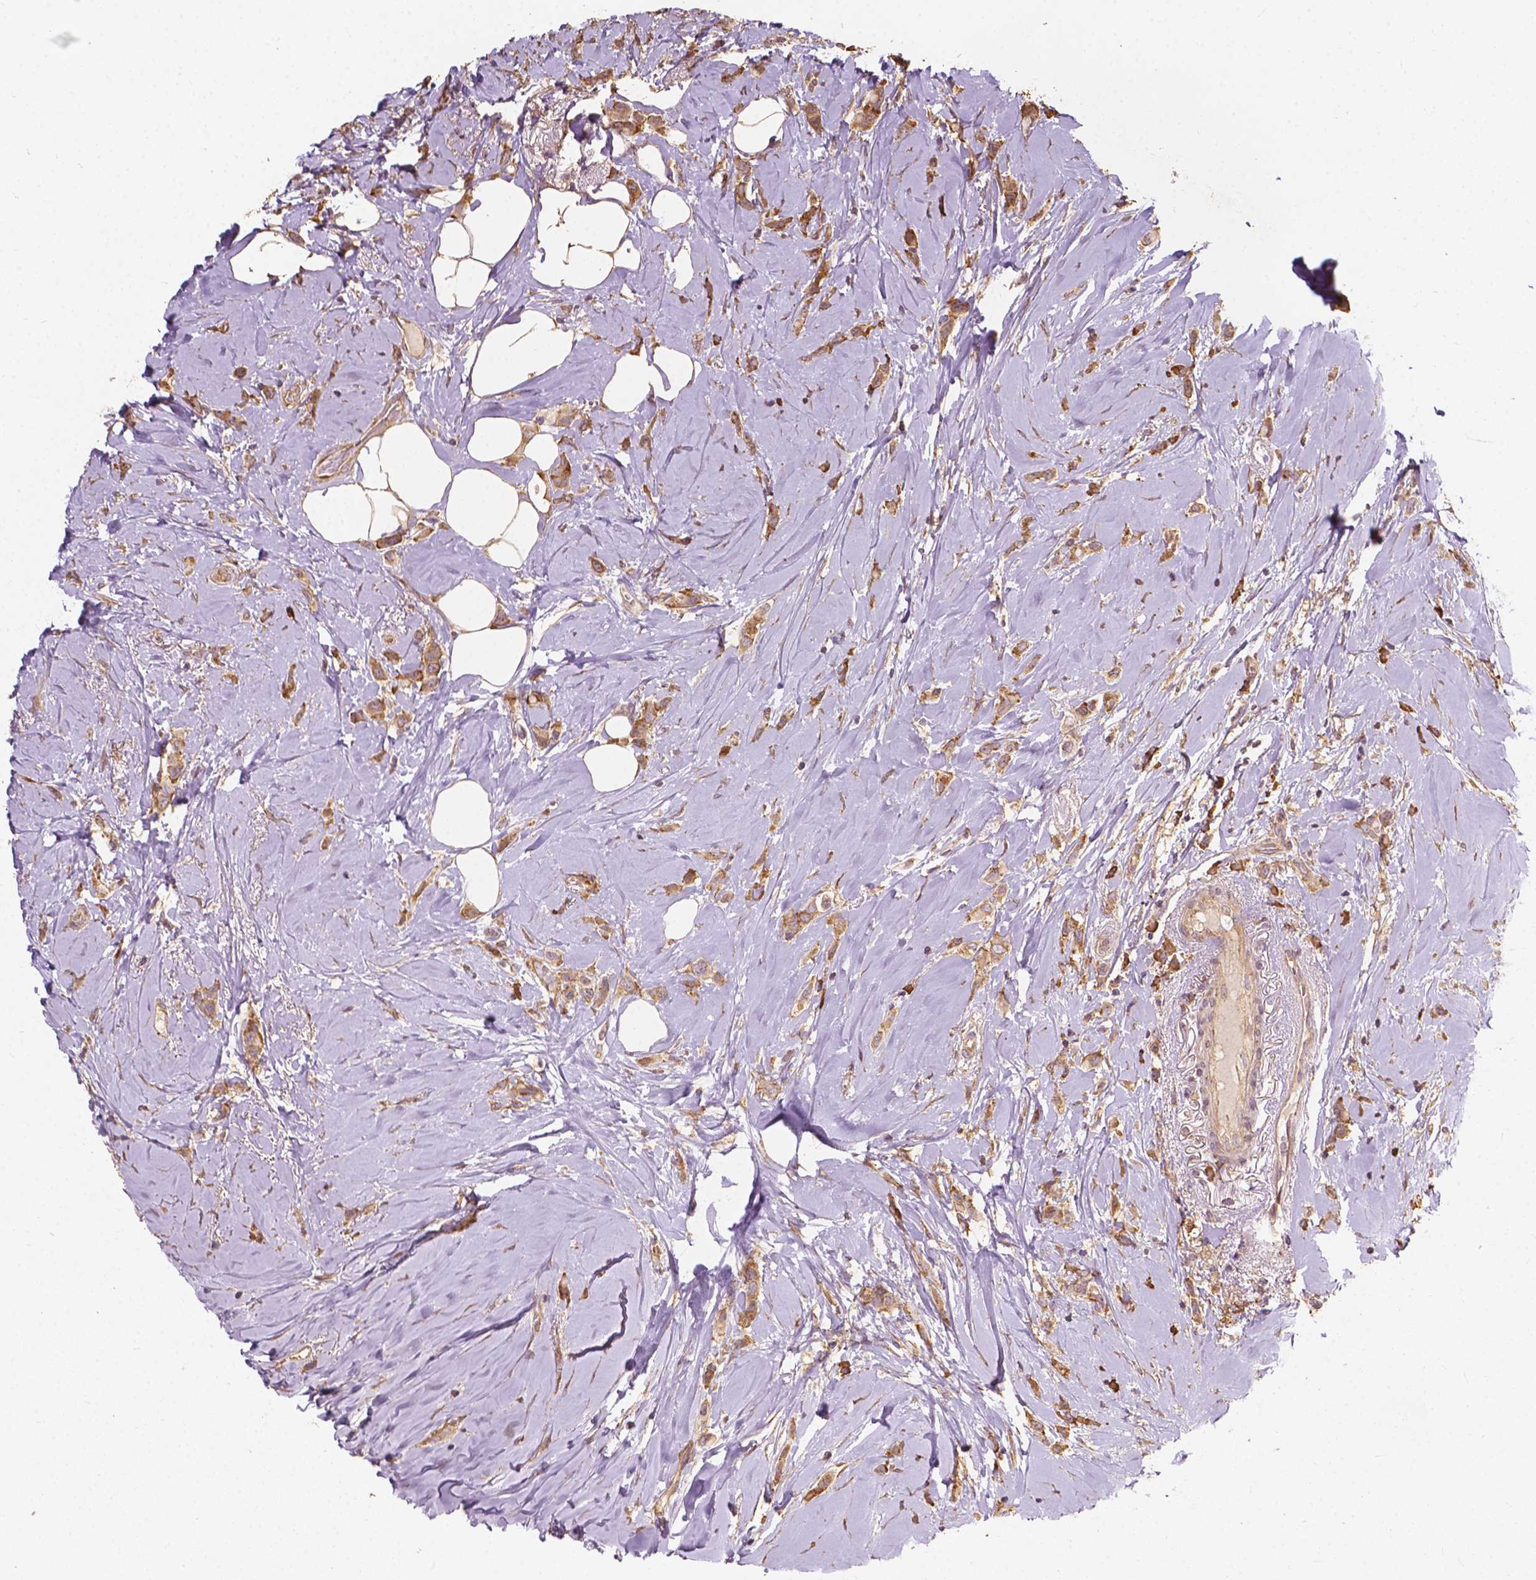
{"staining": {"intensity": "moderate", "quantity": ">75%", "location": "cytoplasmic/membranous"}, "tissue": "breast cancer", "cell_type": "Tumor cells", "image_type": "cancer", "snomed": [{"axis": "morphology", "description": "Lobular carcinoma"}, {"axis": "topography", "description": "Breast"}], "caption": "Protein expression analysis of human lobular carcinoma (breast) reveals moderate cytoplasmic/membranous staining in approximately >75% of tumor cells.", "gene": "G3BP1", "patient": {"sex": "female", "age": 66}}